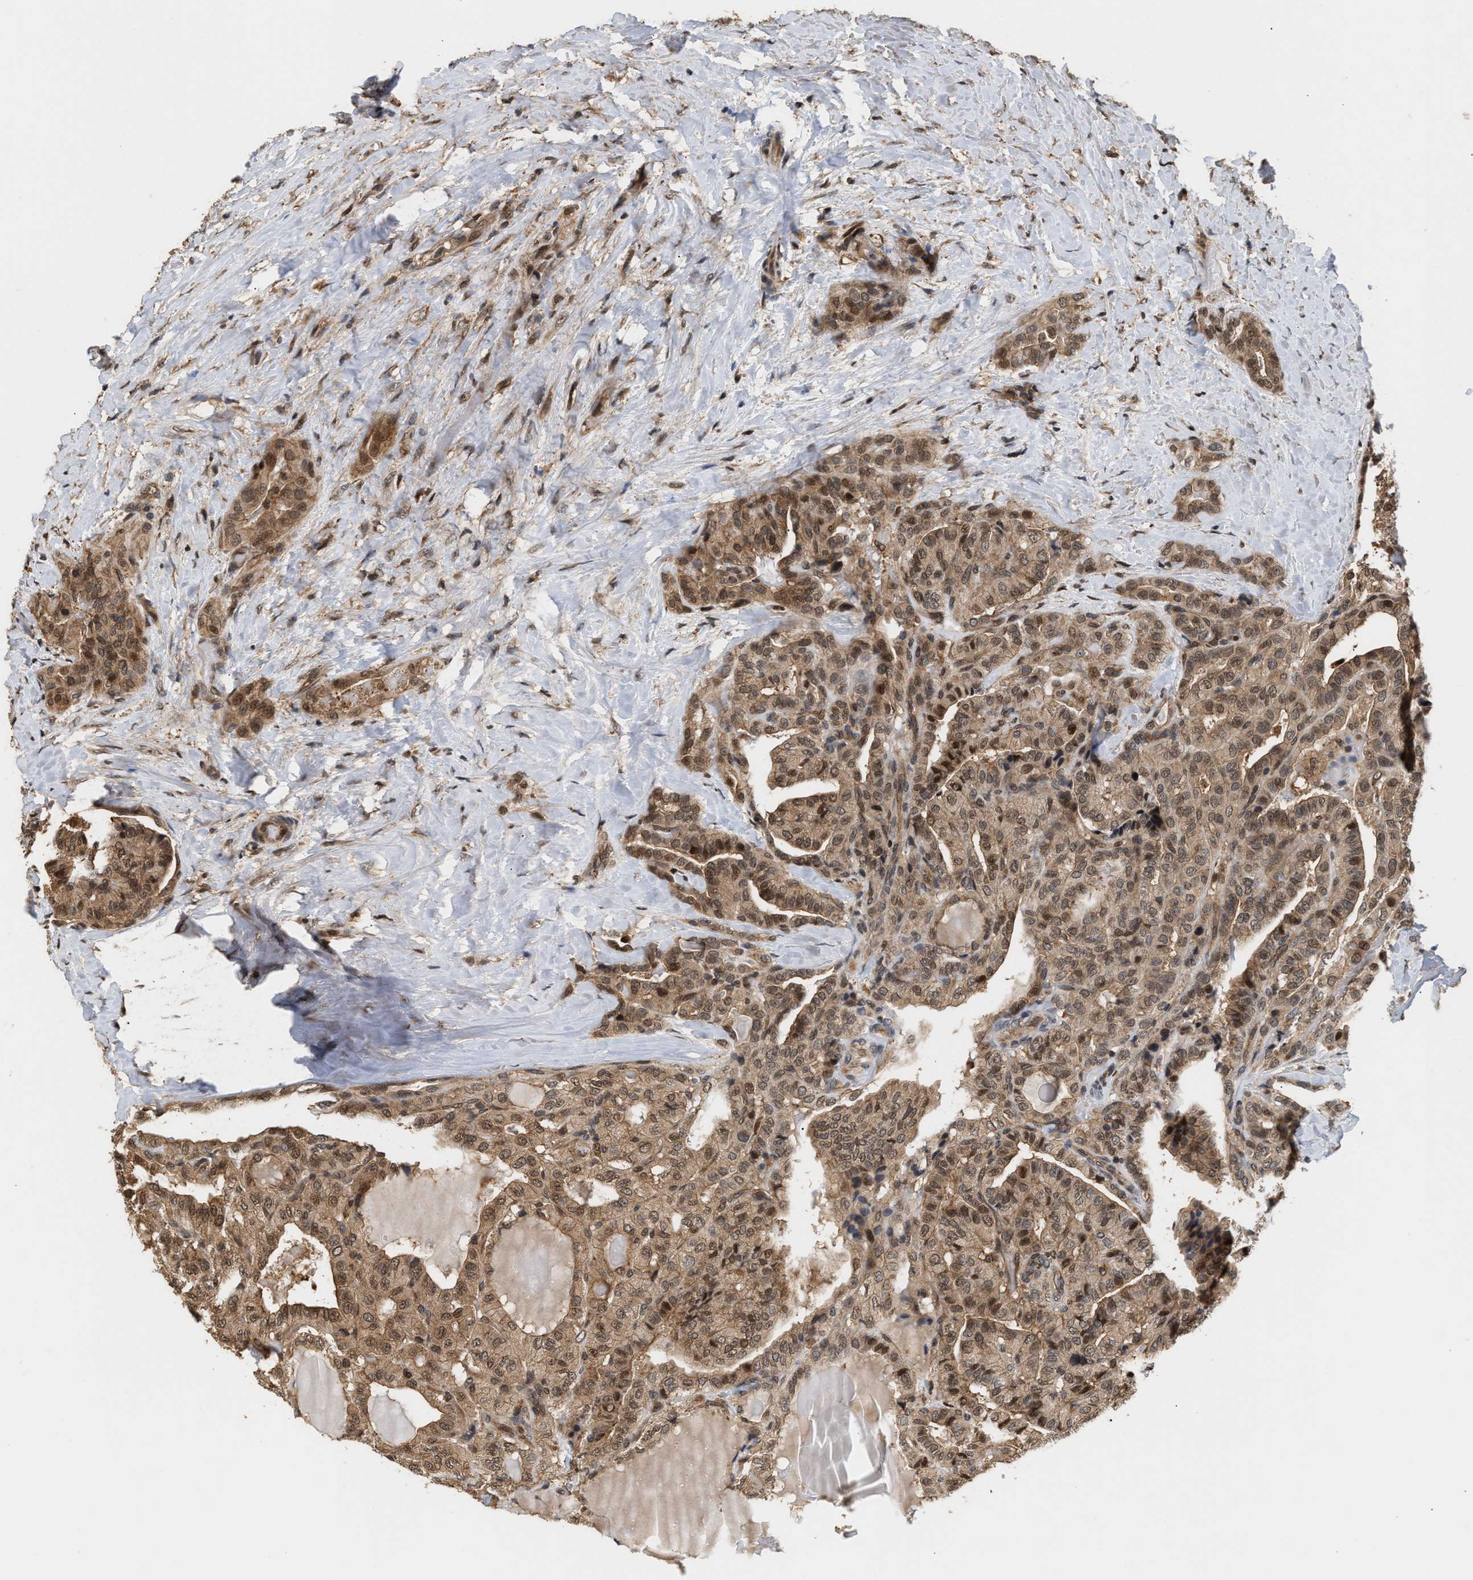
{"staining": {"intensity": "moderate", "quantity": ">75%", "location": "cytoplasmic/membranous,nuclear"}, "tissue": "thyroid cancer", "cell_type": "Tumor cells", "image_type": "cancer", "snomed": [{"axis": "morphology", "description": "Papillary adenocarcinoma, NOS"}, {"axis": "topography", "description": "Thyroid gland"}], "caption": "A brown stain labels moderate cytoplasmic/membranous and nuclear positivity of a protein in human thyroid papillary adenocarcinoma tumor cells. Using DAB (brown) and hematoxylin (blue) stains, captured at high magnification using brightfield microscopy.", "gene": "ABHD5", "patient": {"sex": "male", "age": 77}}